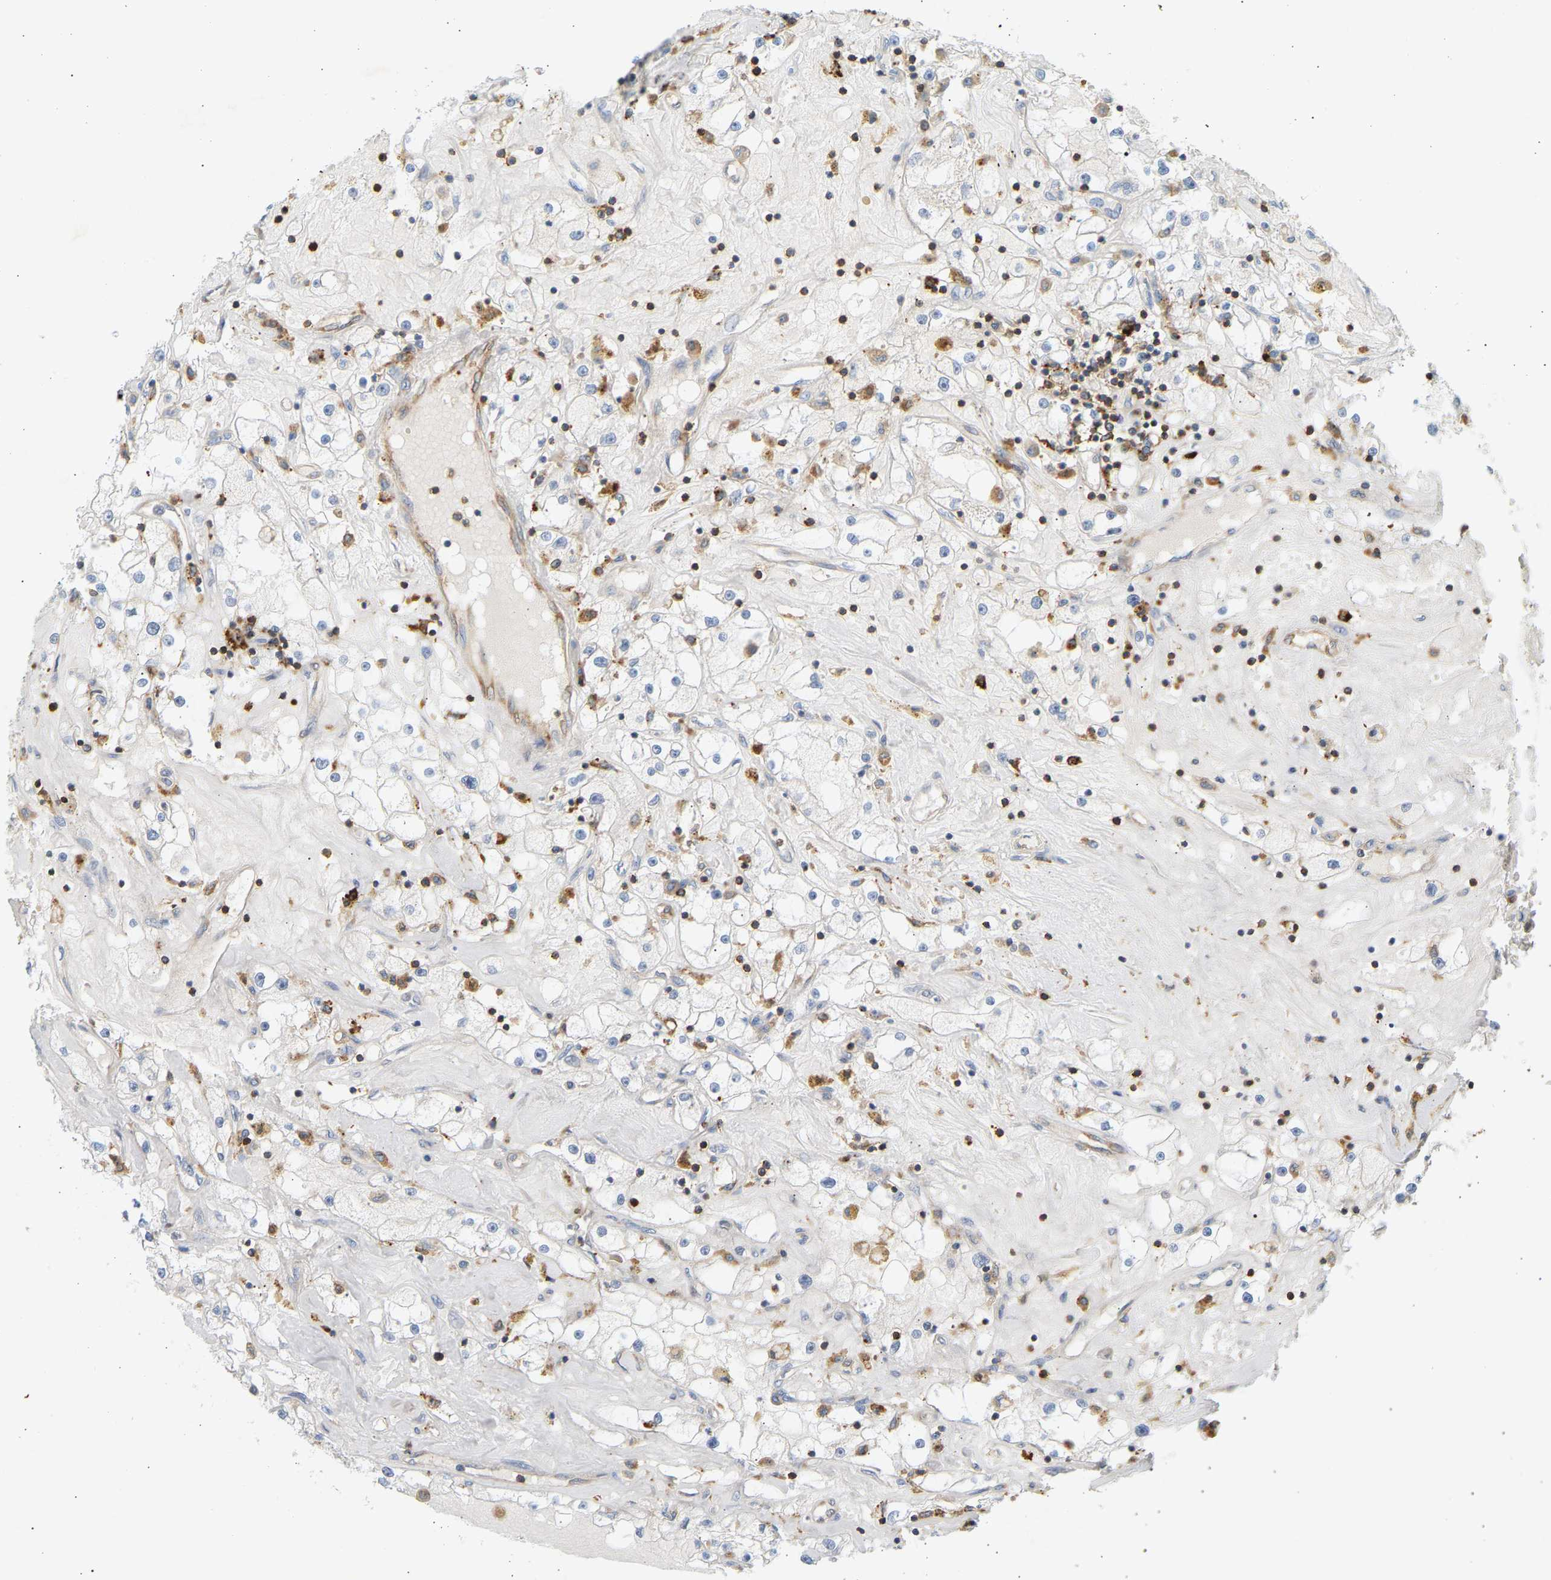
{"staining": {"intensity": "negative", "quantity": "none", "location": "none"}, "tissue": "renal cancer", "cell_type": "Tumor cells", "image_type": "cancer", "snomed": [{"axis": "morphology", "description": "Adenocarcinoma, NOS"}, {"axis": "topography", "description": "Kidney"}], "caption": "A micrograph of human renal cancer is negative for staining in tumor cells. Nuclei are stained in blue.", "gene": "FNBP1", "patient": {"sex": "male", "age": 56}}